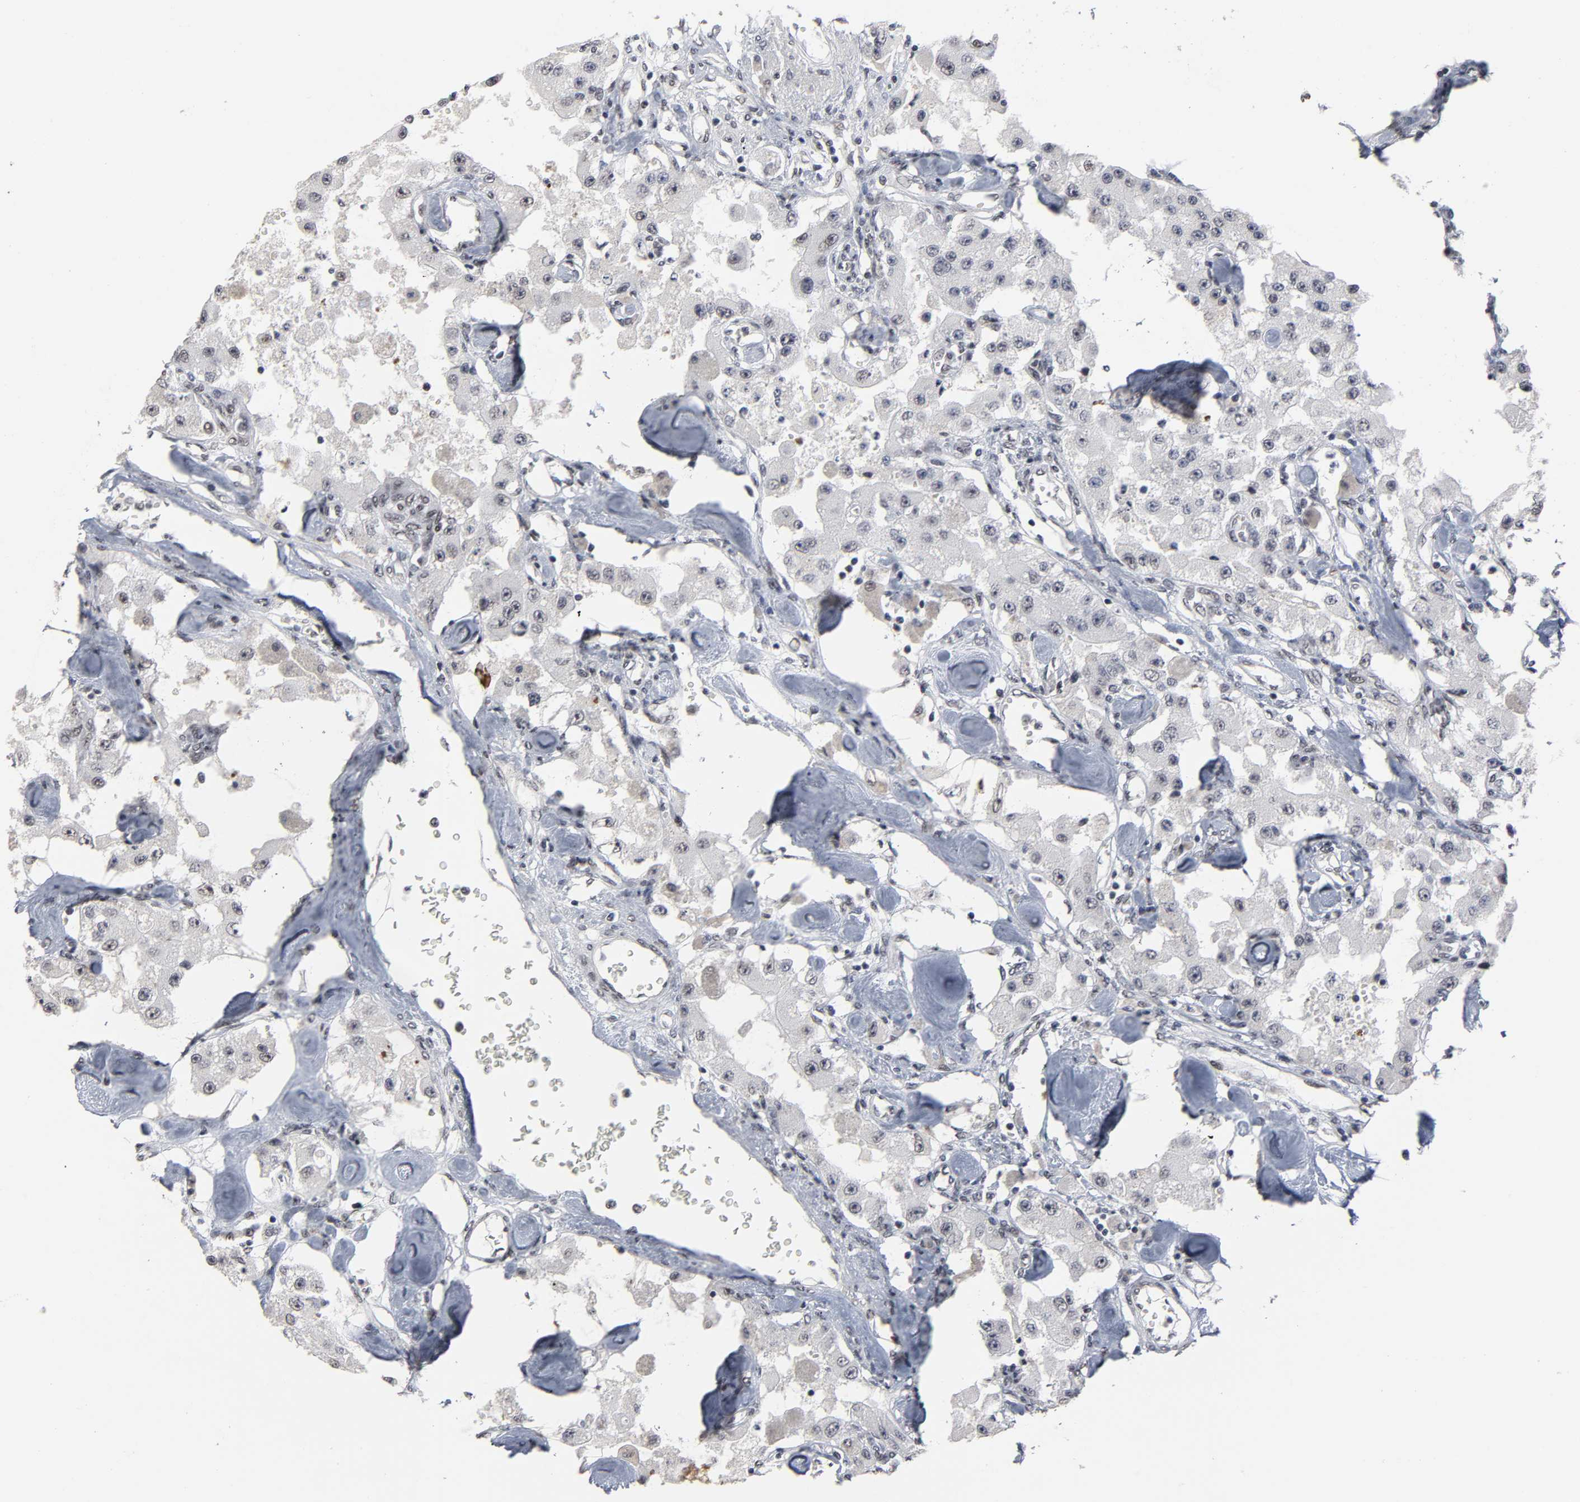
{"staining": {"intensity": "negative", "quantity": "none", "location": "none"}, "tissue": "carcinoid", "cell_type": "Tumor cells", "image_type": "cancer", "snomed": [{"axis": "morphology", "description": "Carcinoid, malignant, NOS"}, {"axis": "topography", "description": "Pancreas"}], "caption": "Immunohistochemical staining of human malignant carcinoid shows no significant positivity in tumor cells.", "gene": "TRIM33", "patient": {"sex": "male", "age": 41}}